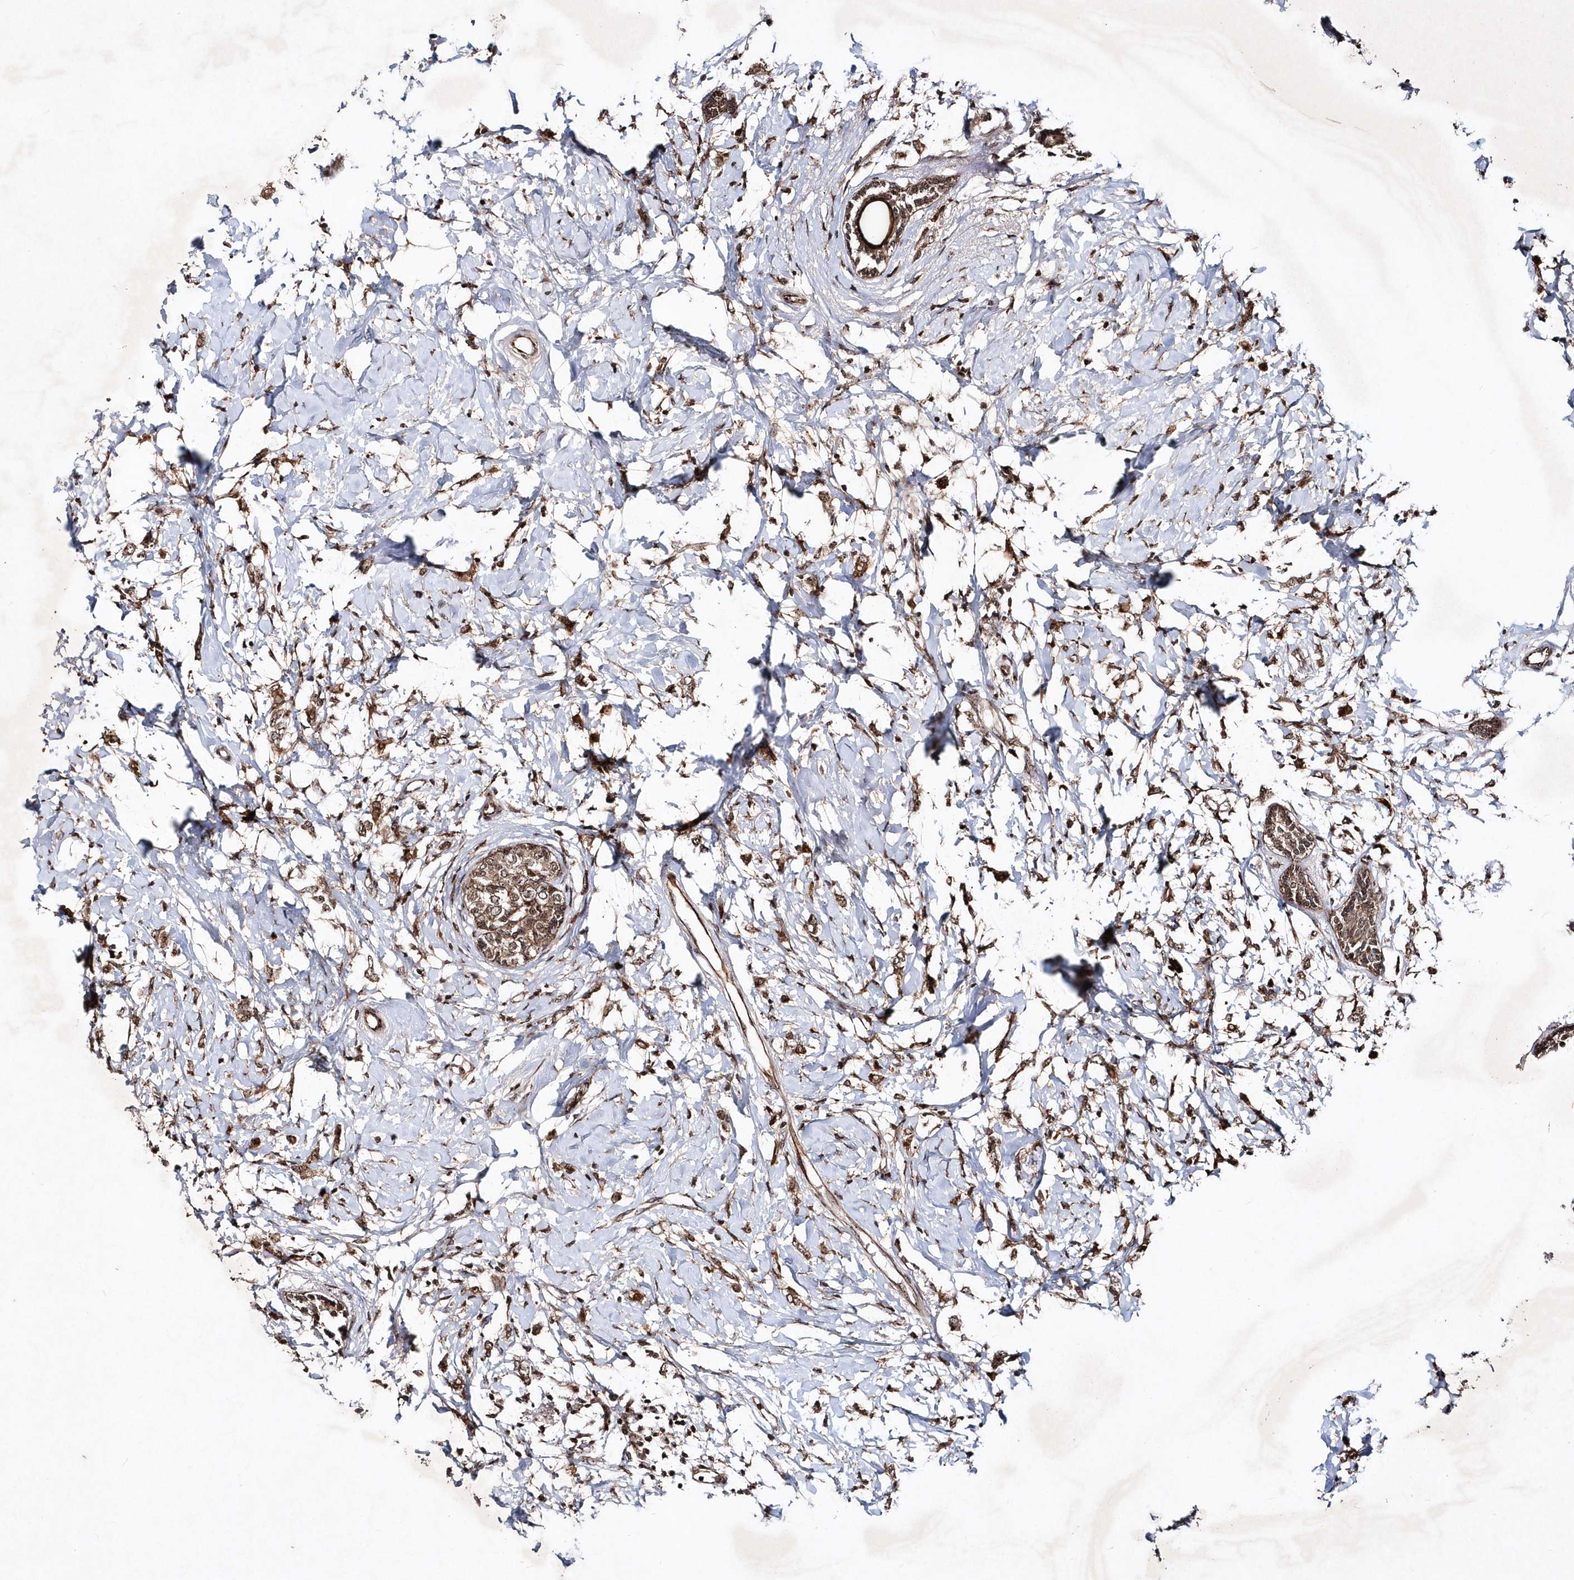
{"staining": {"intensity": "moderate", "quantity": ">75%", "location": "cytoplasmic/membranous"}, "tissue": "breast cancer", "cell_type": "Tumor cells", "image_type": "cancer", "snomed": [{"axis": "morphology", "description": "Normal tissue, NOS"}, {"axis": "morphology", "description": "Lobular carcinoma"}, {"axis": "topography", "description": "Breast"}], "caption": "Brown immunohistochemical staining in human breast lobular carcinoma demonstrates moderate cytoplasmic/membranous staining in approximately >75% of tumor cells. The staining was performed using DAB (3,3'-diaminobenzidine), with brown indicating positive protein expression. Nuclei are stained blue with hematoxylin.", "gene": "SOWAHB", "patient": {"sex": "female", "age": 47}}